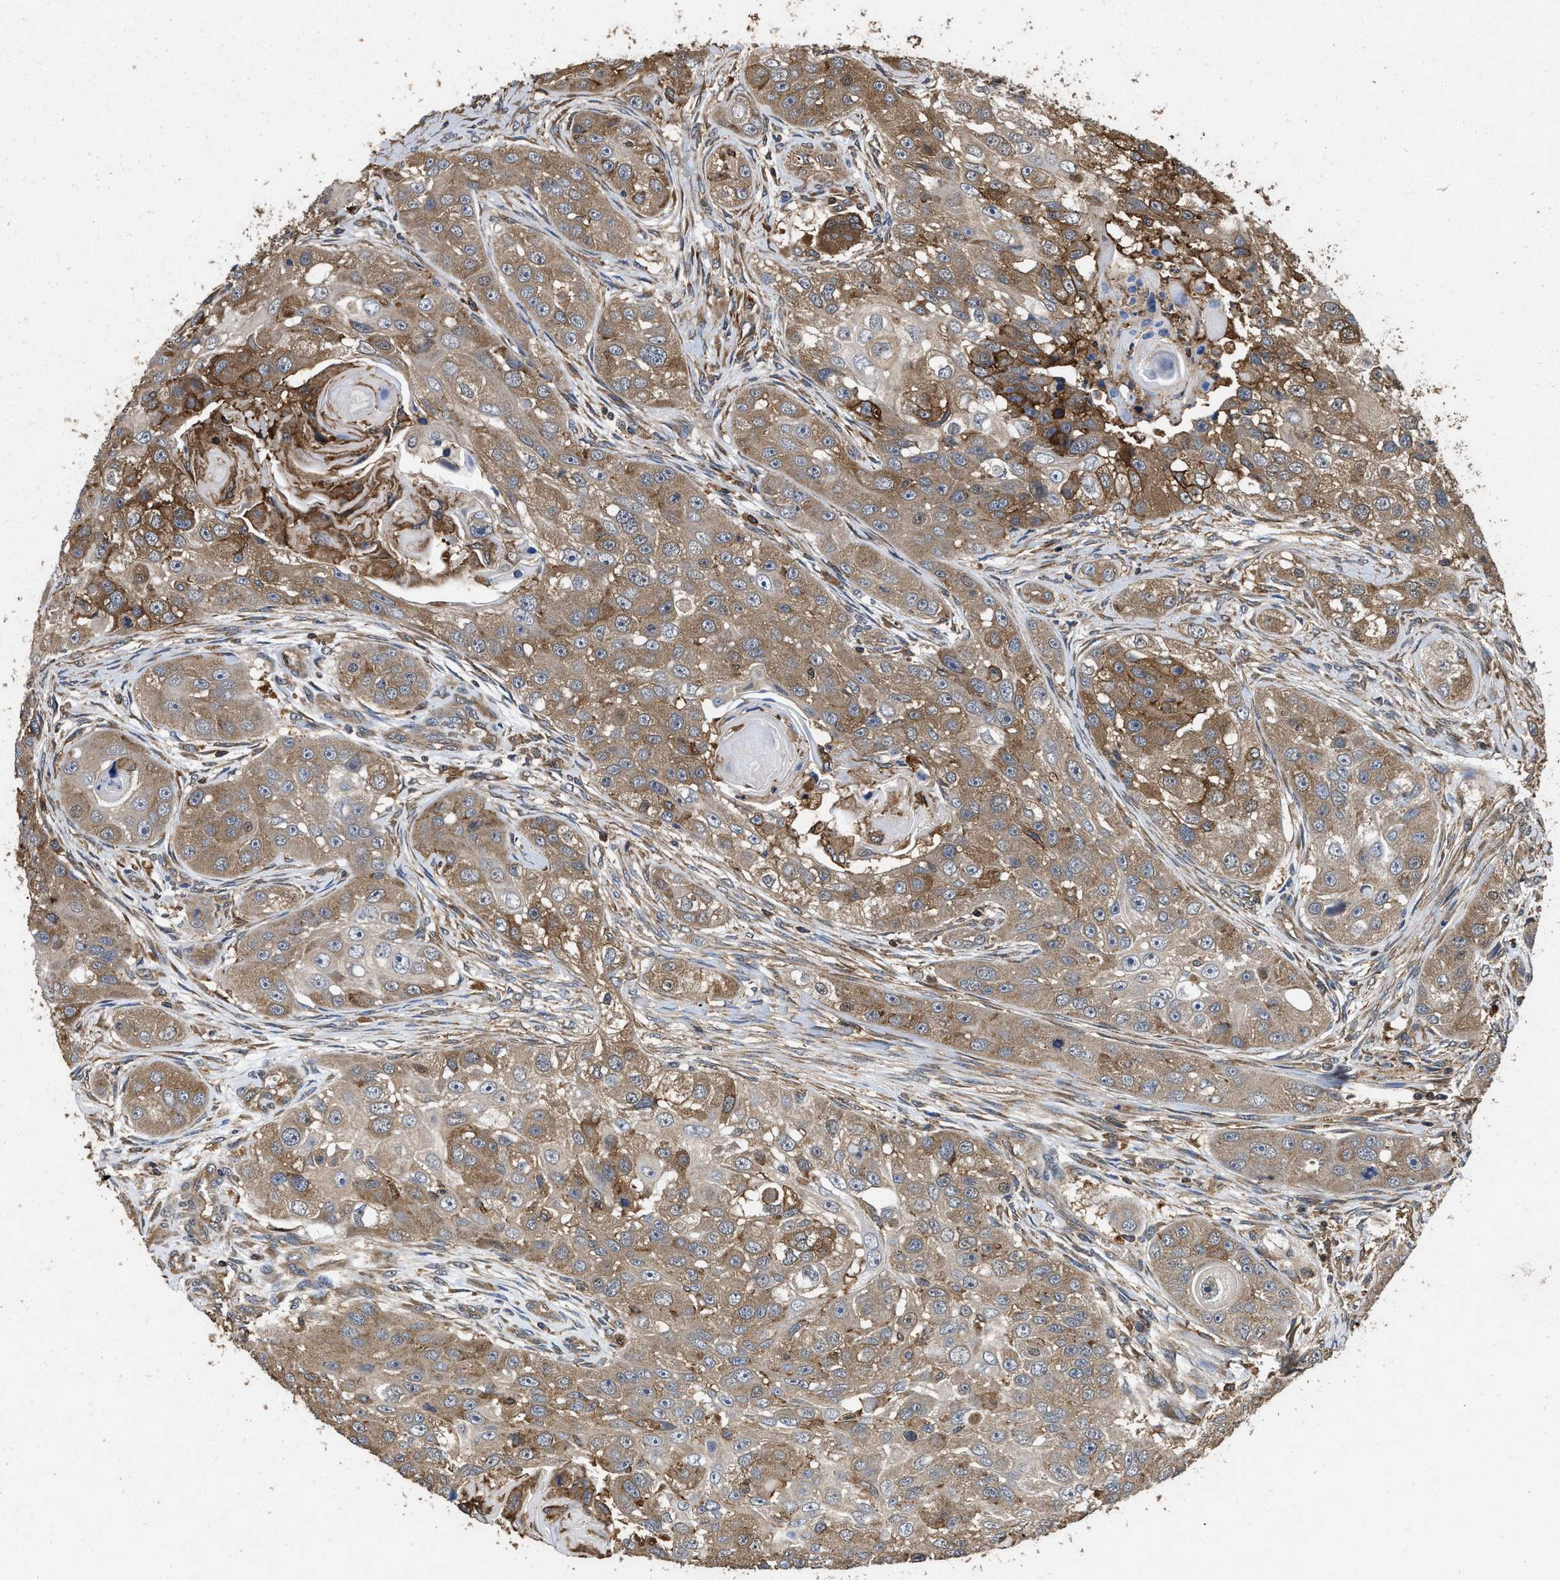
{"staining": {"intensity": "moderate", "quantity": ">75%", "location": "cytoplasmic/membranous"}, "tissue": "head and neck cancer", "cell_type": "Tumor cells", "image_type": "cancer", "snomed": [{"axis": "morphology", "description": "Normal tissue, NOS"}, {"axis": "morphology", "description": "Squamous cell carcinoma, NOS"}, {"axis": "topography", "description": "Skeletal muscle"}, {"axis": "topography", "description": "Head-Neck"}], "caption": "IHC (DAB) staining of human head and neck cancer exhibits moderate cytoplasmic/membranous protein staining in approximately >75% of tumor cells. Using DAB (3,3'-diaminobenzidine) (brown) and hematoxylin (blue) stains, captured at high magnification using brightfield microscopy.", "gene": "LINGO2", "patient": {"sex": "male", "age": 51}}